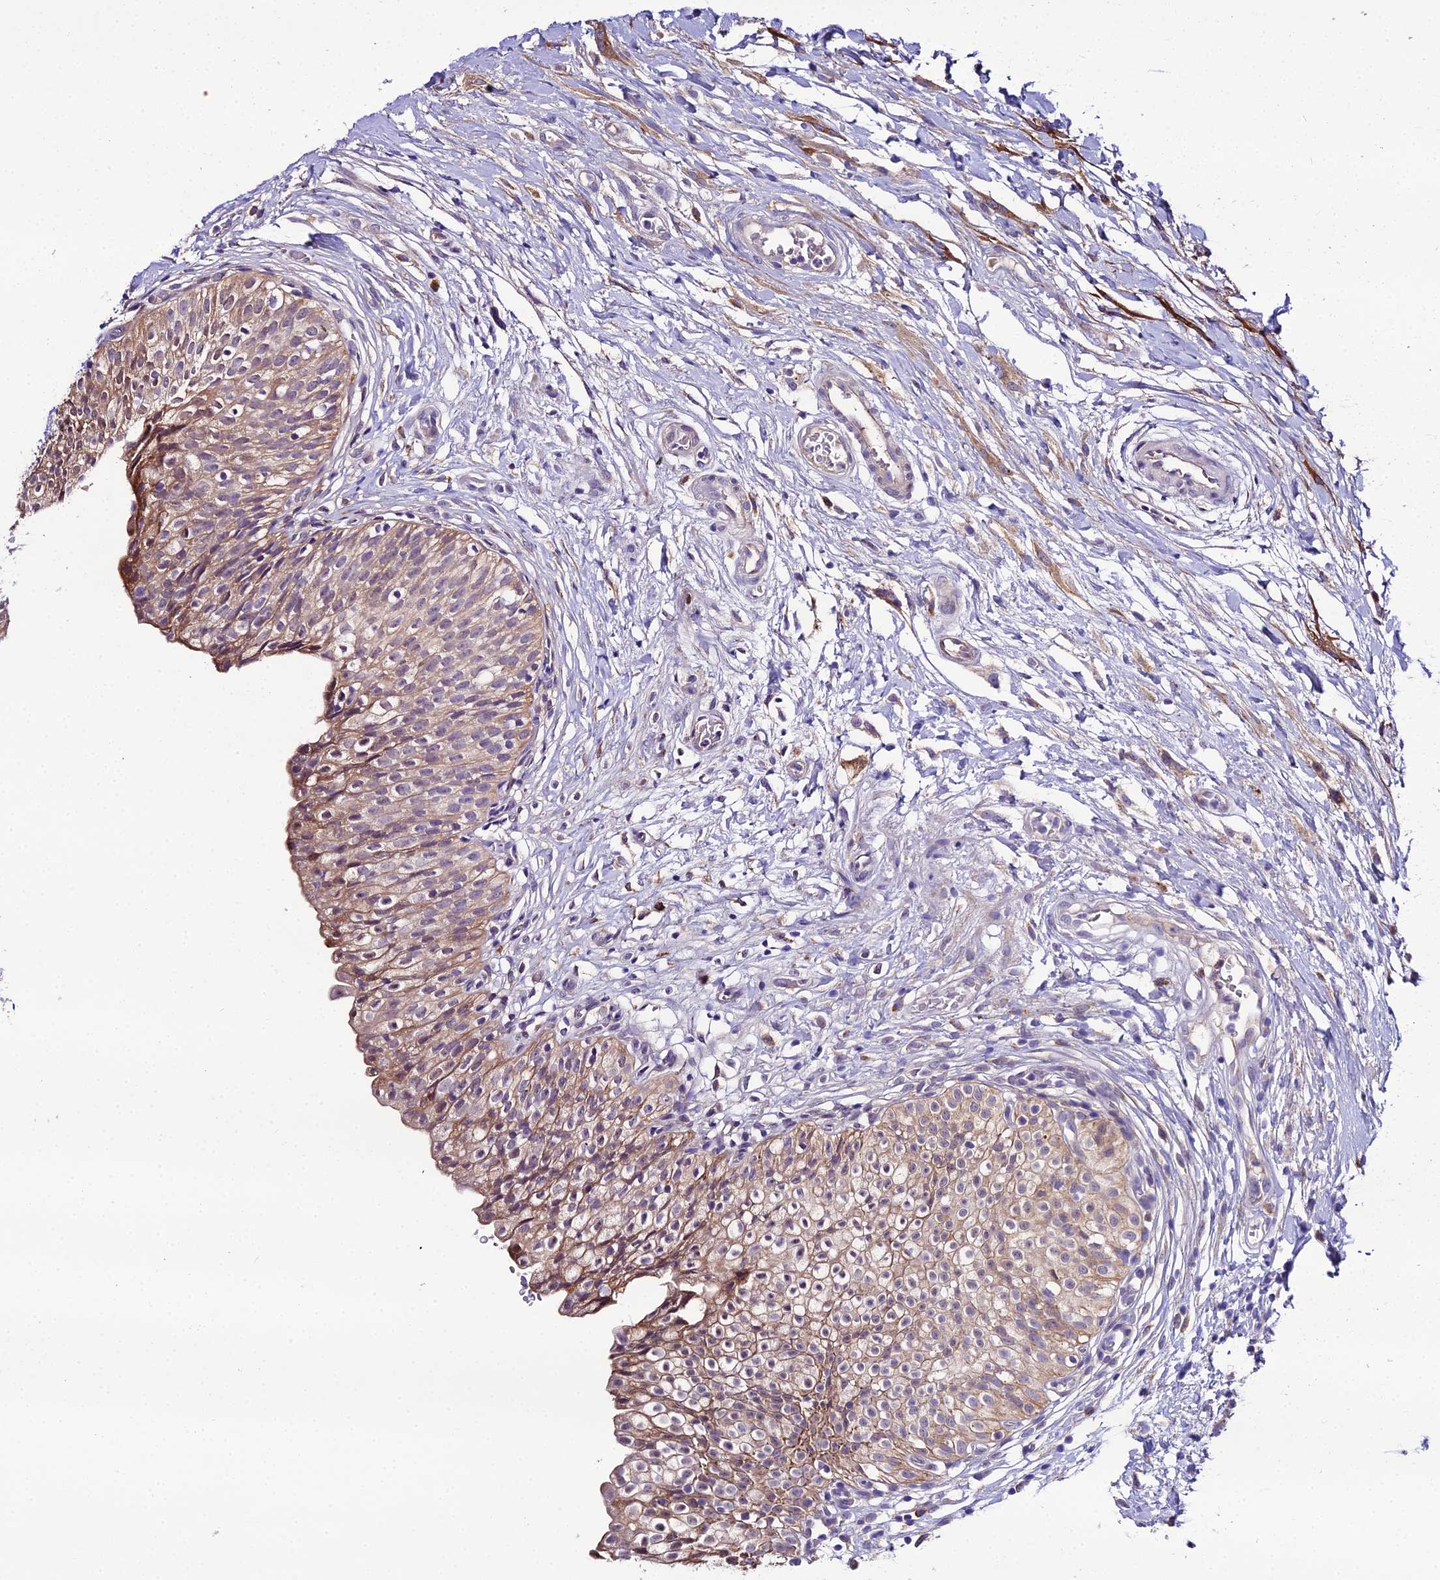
{"staining": {"intensity": "moderate", "quantity": "<25%", "location": "cytoplasmic/membranous"}, "tissue": "urinary bladder", "cell_type": "Urothelial cells", "image_type": "normal", "snomed": [{"axis": "morphology", "description": "Normal tissue, NOS"}, {"axis": "topography", "description": "Urinary bladder"}], "caption": "Immunohistochemistry of normal urinary bladder exhibits low levels of moderate cytoplasmic/membranous staining in about <25% of urothelial cells.", "gene": "MB21D2", "patient": {"sex": "male", "age": 55}}